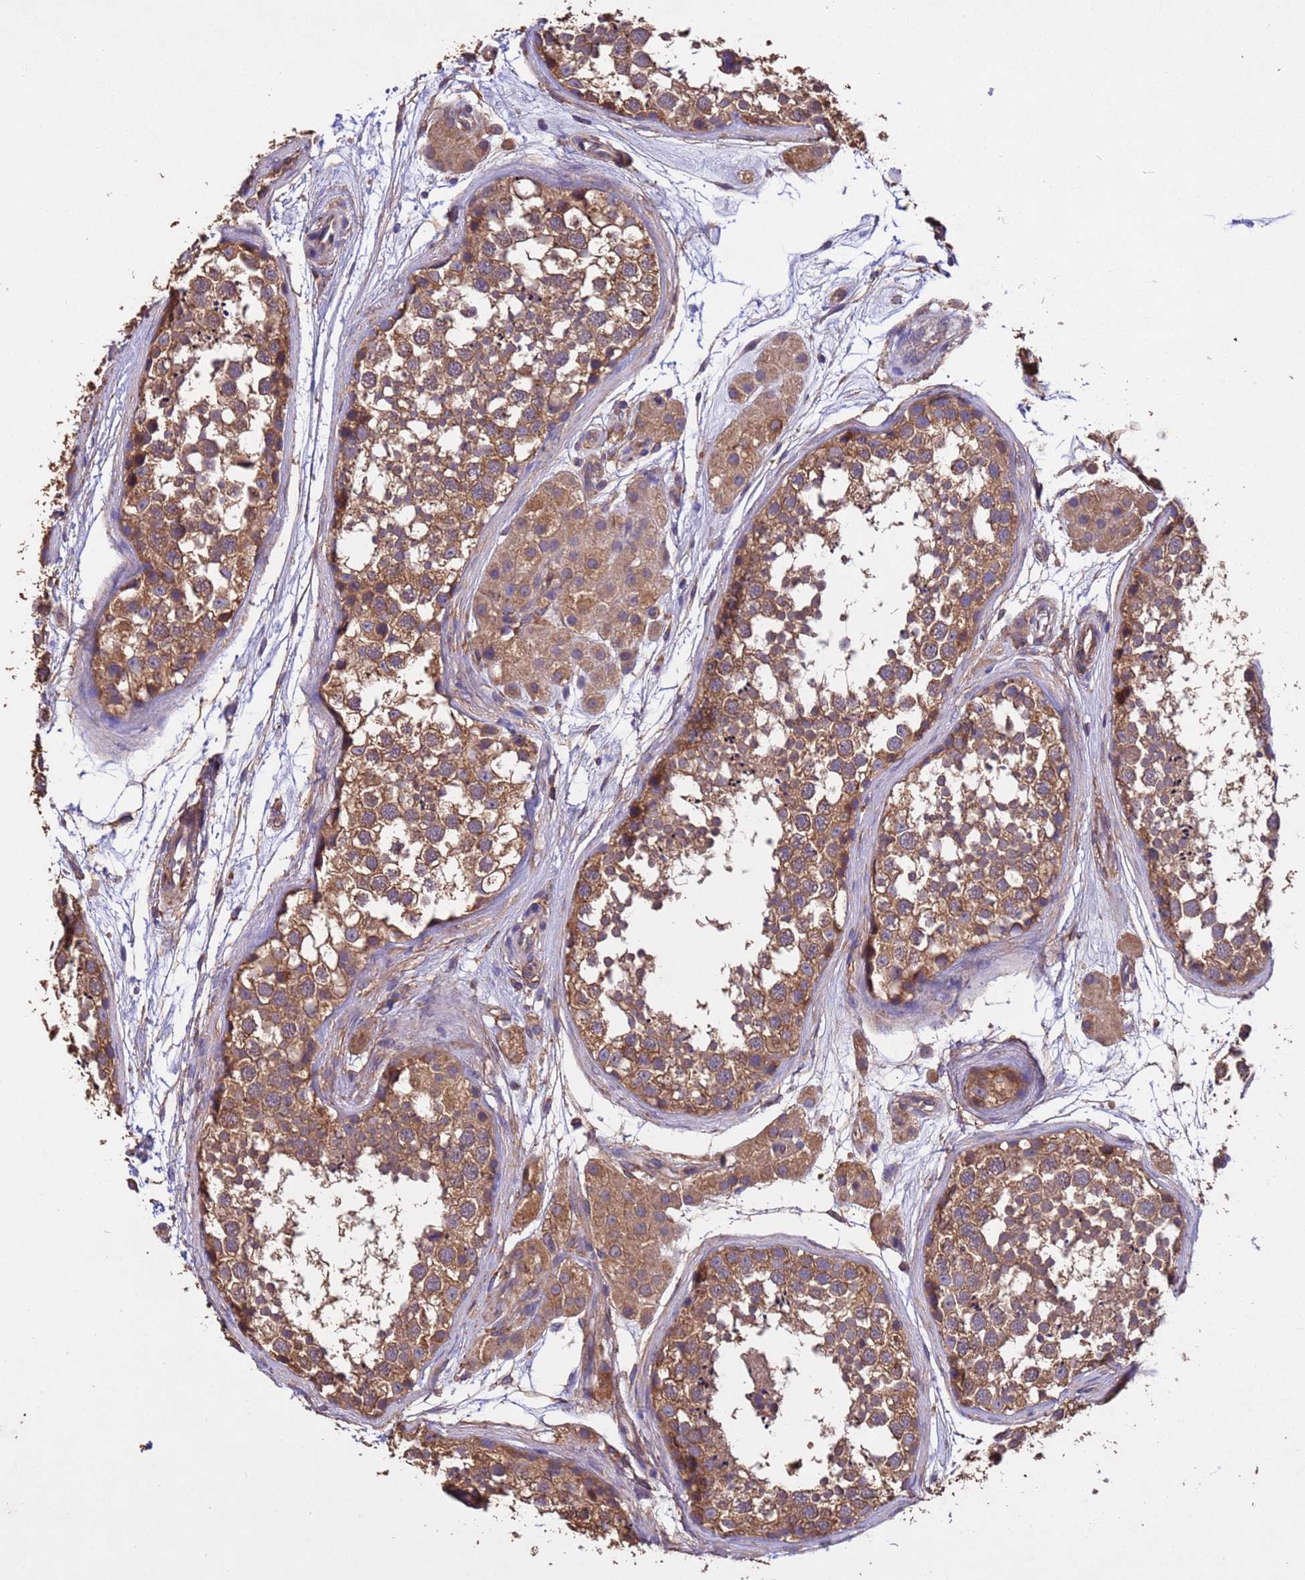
{"staining": {"intensity": "moderate", "quantity": ">75%", "location": "cytoplasmic/membranous"}, "tissue": "testis", "cell_type": "Cells in seminiferous ducts", "image_type": "normal", "snomed": [{"axis": "morphology", "description": "Normal tissue, NOS"}, {"axis": "topography", "description": "Testis"}], "caption": "Immunohistochemistry of benign human testis shows medium levels of moderate cytoplasmic/membranous positivity in approximately >75% of cells in seminiferous ducts.", "gene": "MTX3", "patient": {"sex": "male", "age": 56}}